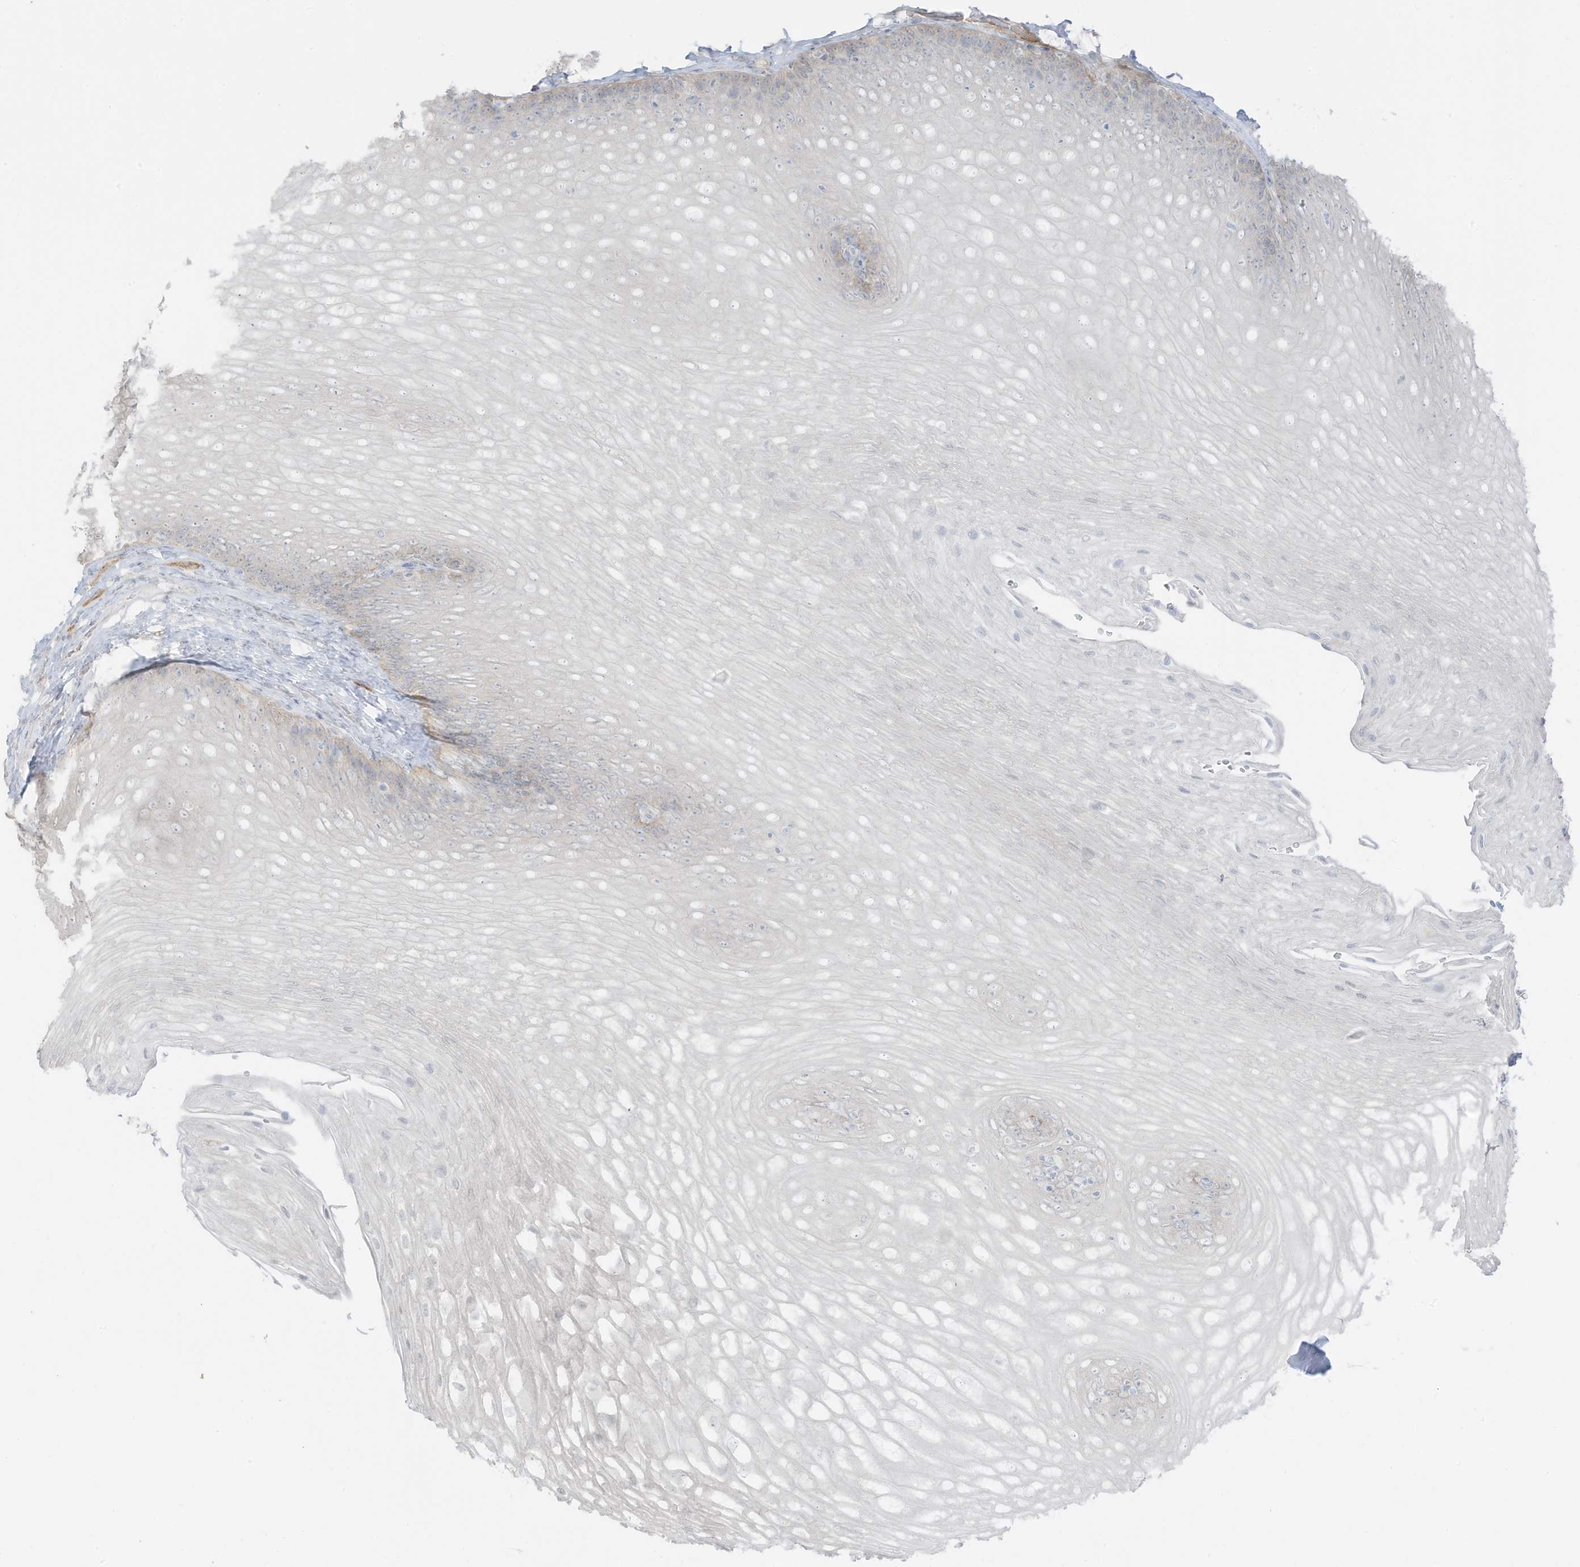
{"staining": {"intensity": "negative", "quantity": "none", "location": "none"}, "tissue": "esophagus", "cell_type": "Squamous epithelial cells", "image_type": "normal", "snomed": [{"axis": "morphology", "description": "Normal tissue, NOS"}, {"axis": "topography", "description": "Esophagus"}], "caption": "Protein analysis of normal esophagus exhibits no significant positivity in squamous epithelial cells.", "gene": "C11orf87", "patient": {"sex": "female", "age": 66}}